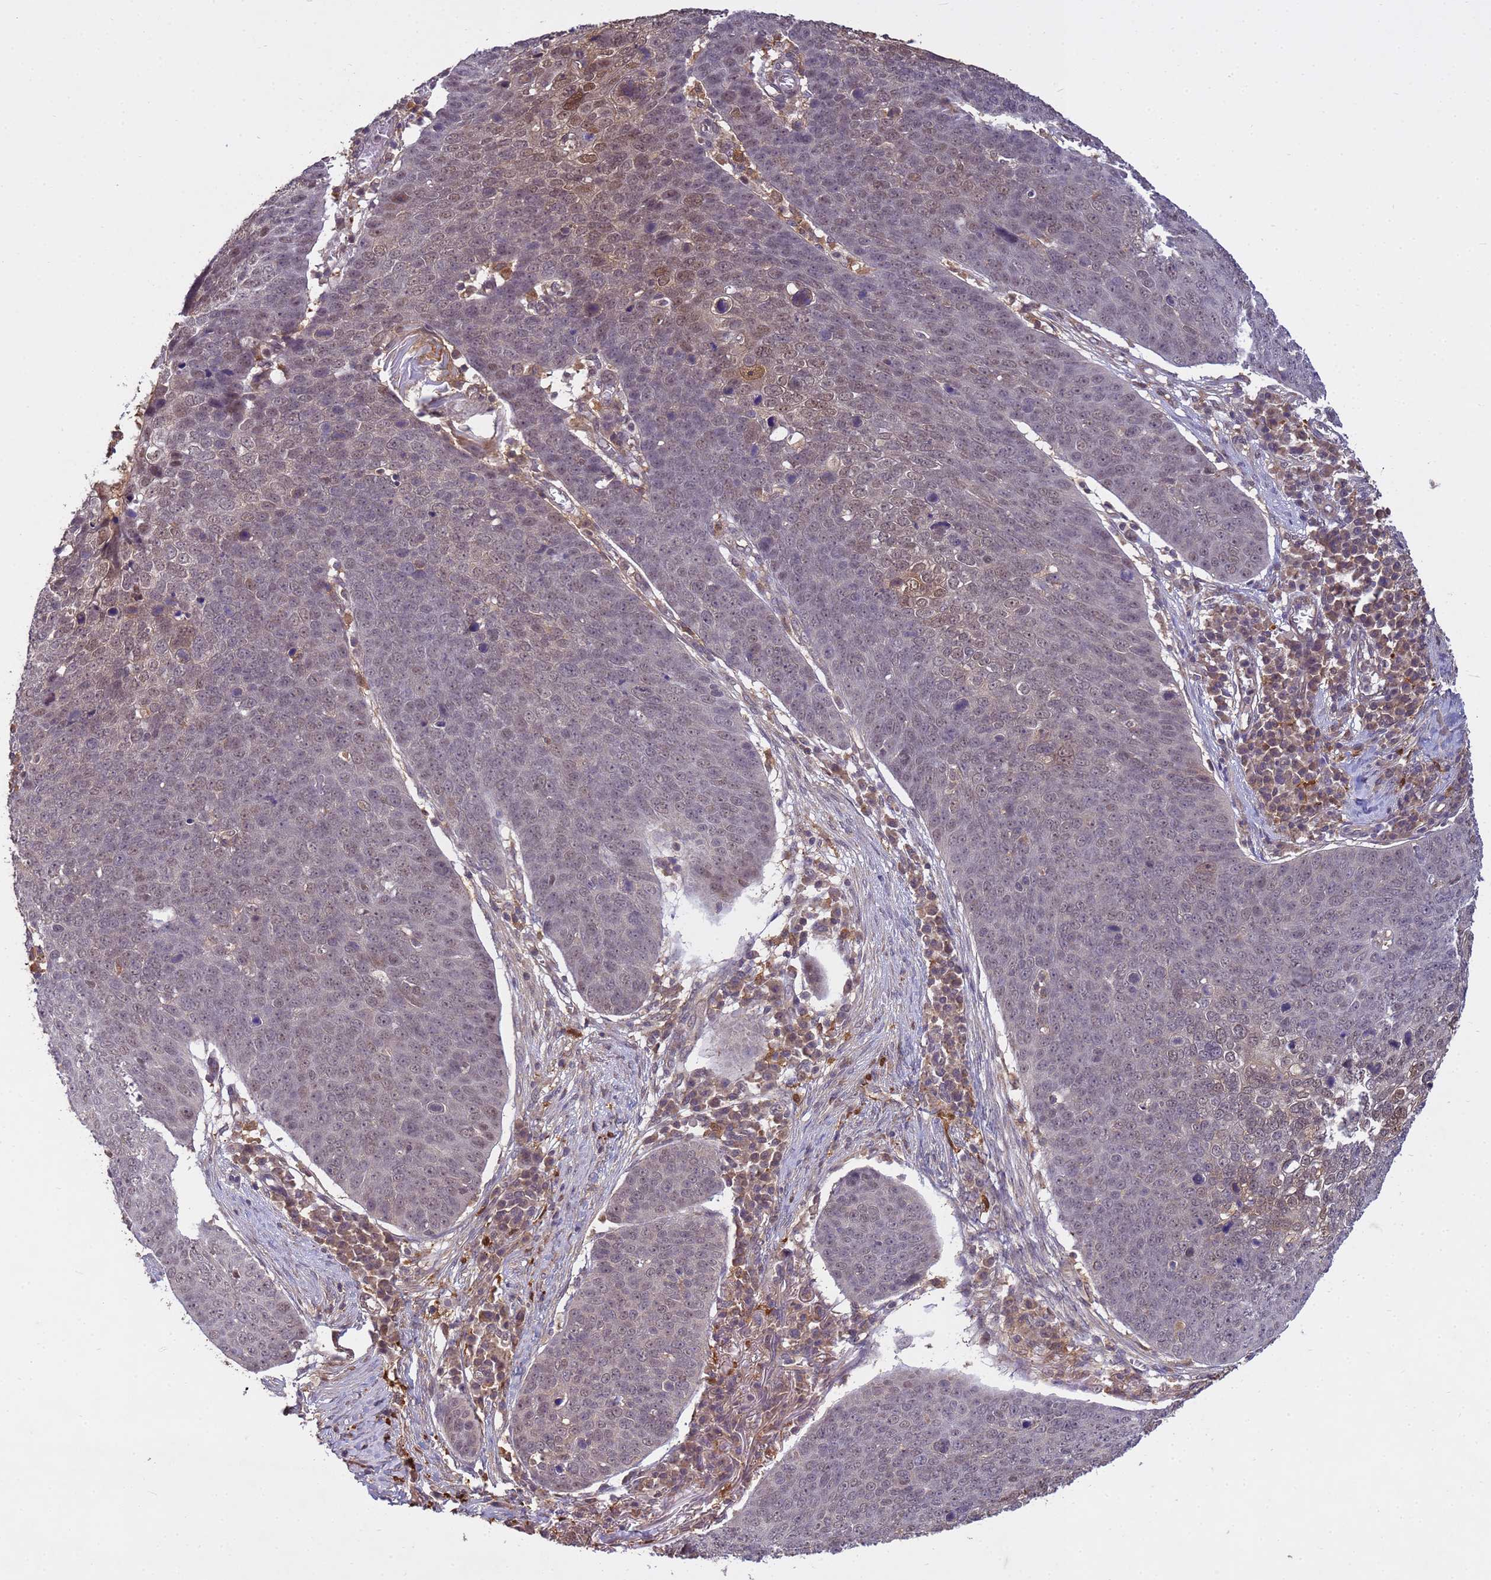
{"staining": {"intensity": "moderate", "quantity": "<25%", "location": "nuclear"}, "tissue": "skin cancer", "cell_type": "Tumor cells", "image_type": "cancer", "snomed": [{"axis": "morphology", "description": "Squamous cell carcinoma, NOS"}, {"axis": "topography", "description": "Skin"}], "caption": "A brown stain labels moderate nuclear positivity of a protein in human skin cancer (squamous cell carcinoma) tumor cells.", "gene": "NPEPPS", "patient": {"sex": "male", "age": 71}}